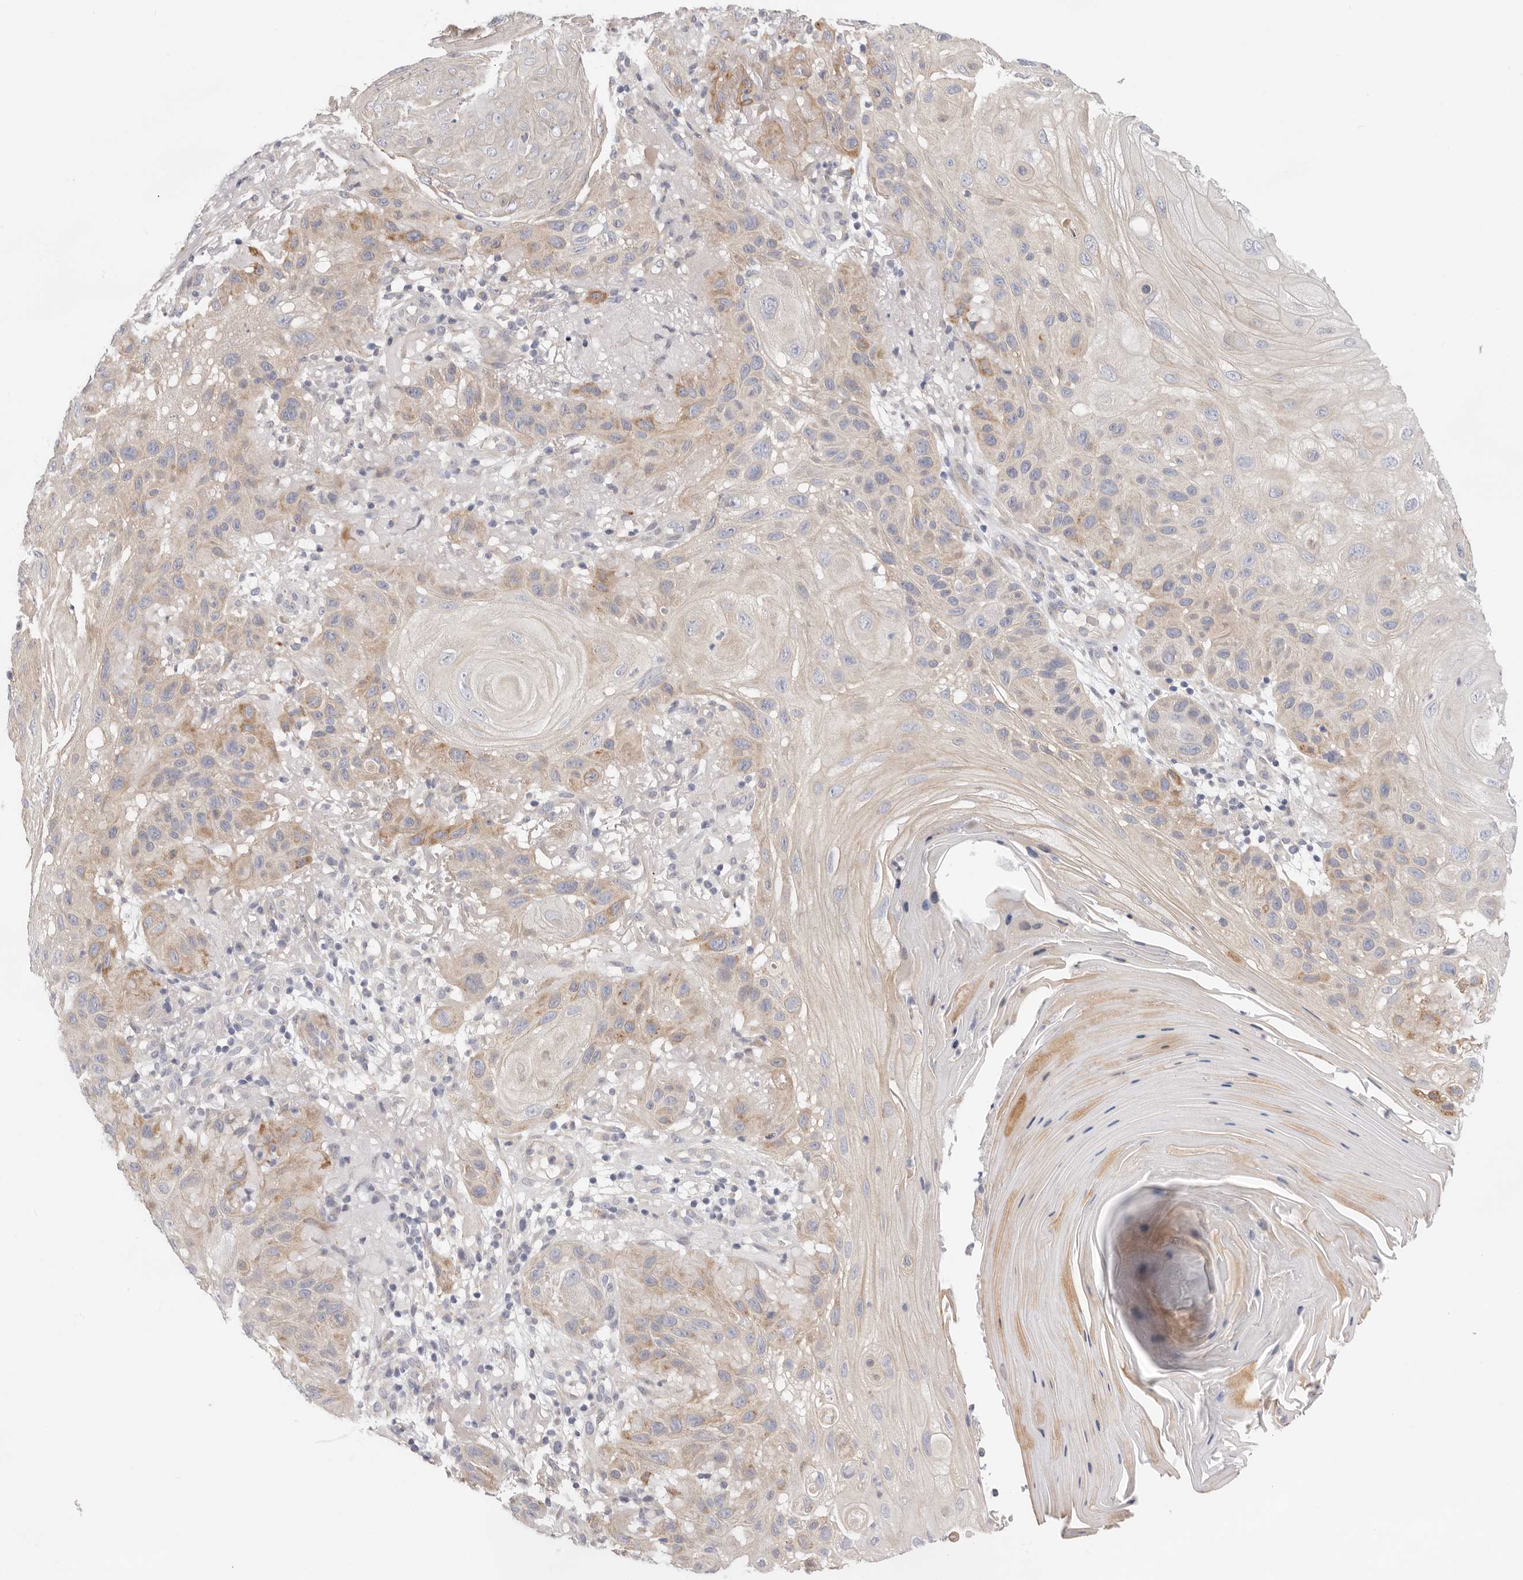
{"staining": {"intensity": "moderate", "quantity": "25%-75%", "location": "cytoplasmic/membranous"}, "tissue": "skin cancer", "cell_type": "Tumor cells", "image_type": "cancer", "snomed": [{"axis": "morphology", "description": "Normal tissue, NOS"}, {"axis": "morphology", "description": "Squamous cell carcinoma, NOS"}, {"axis": "topography", "description": "Skin"}], "caption": "Human squamous cell carcinoma (skin) stained with a brown dye reveals moderate cytoplasmic/membranous positive expression in approximately 25%-75% of tumor cells.", "gene": "USH1C", "patient": {"sex": "female", "age": 96}}